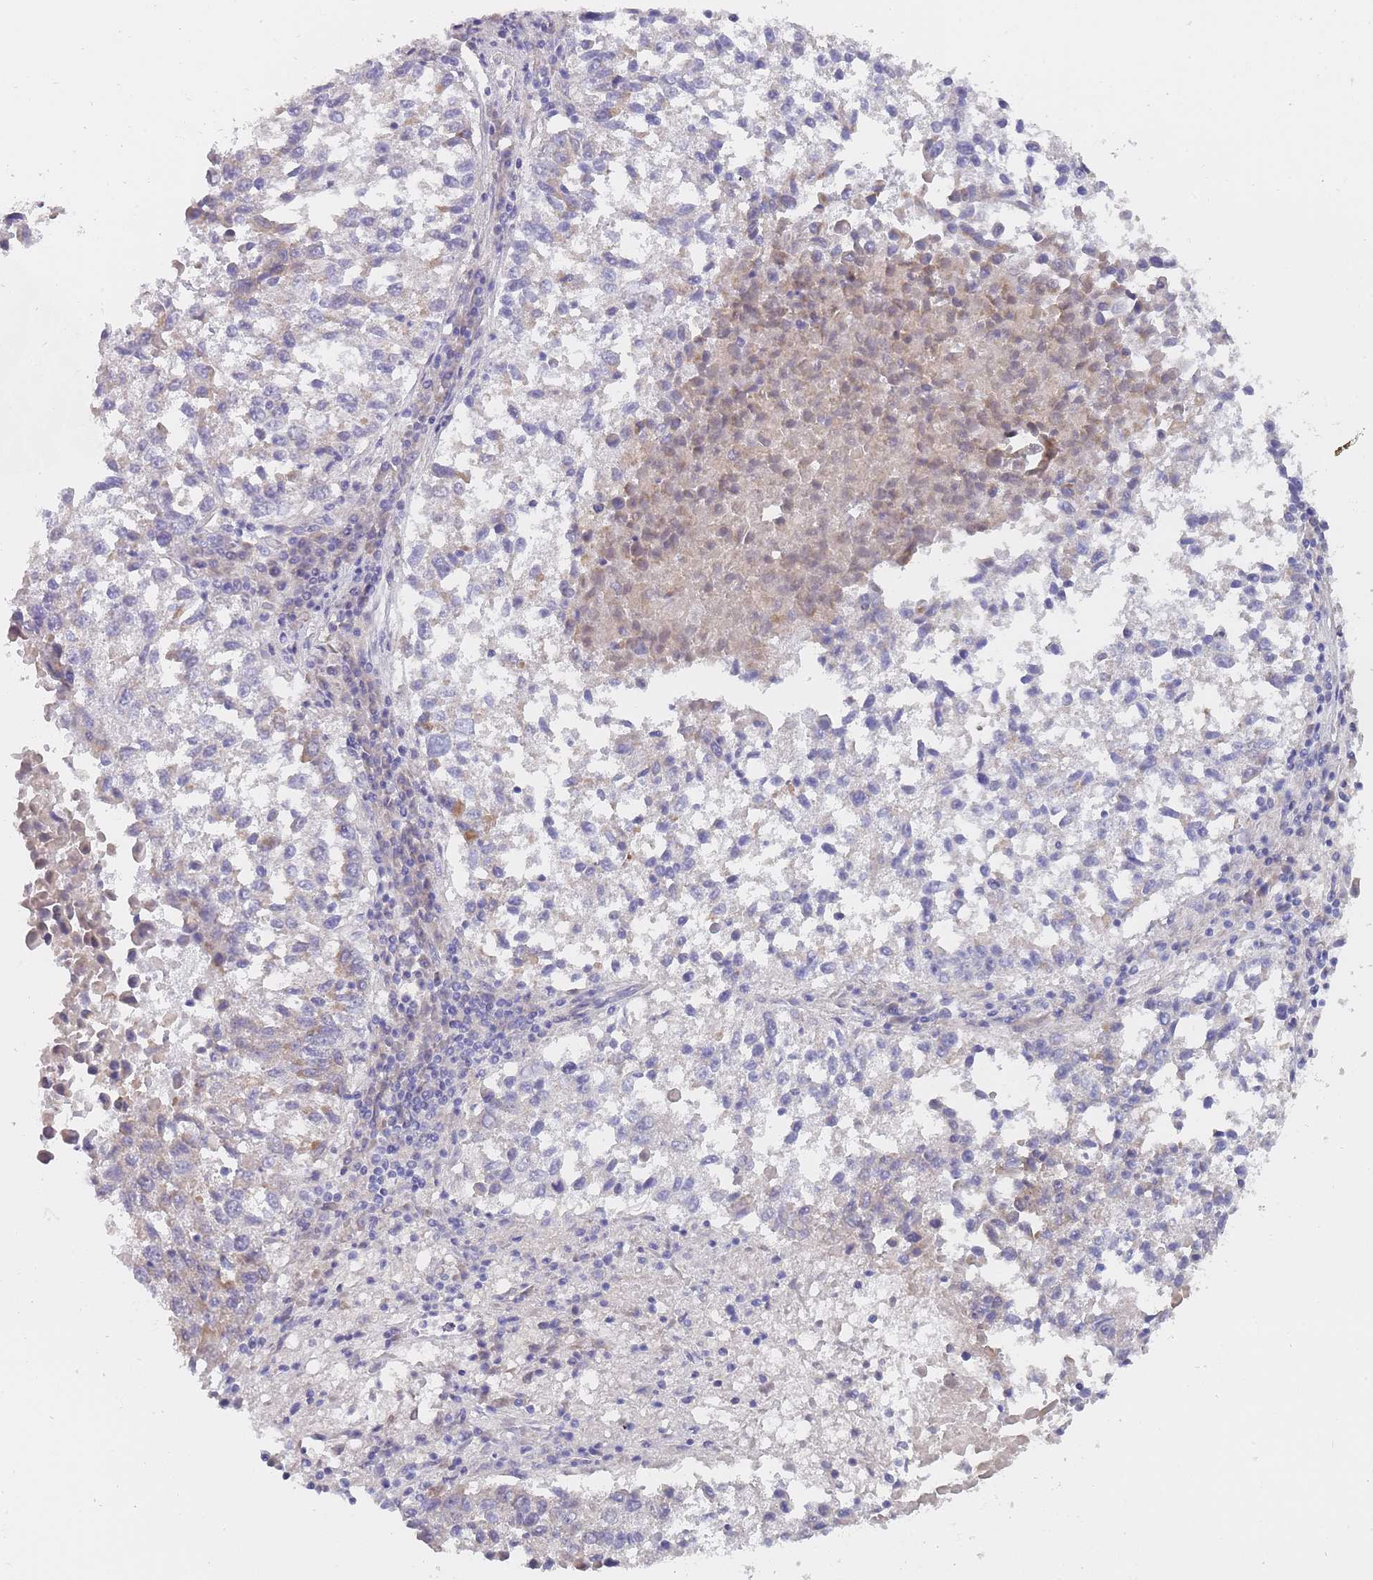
{"staining": {"intensity": "moderate", "quantity": "<25%", "location": "cytoplasmic/membranous"}, "tissue": "lung cancer", "cell_type": "Tumor cells", "image_type": "cancer", "snomed": [{"axis": "morphology", "description": "Squamous cell carcinoma, NOS"}, {"axis": "topography", "description": "Lung"}], "caption": "Tumor cells reveal low levels of moderate cytoplasmic/membranous positivity in about <25% of cells in lung cancer. The protein is shown in brown color, while the nuclei are stained blue.", "gene": "MRPS14", "patient": {"sex": "male", "age": 73}}